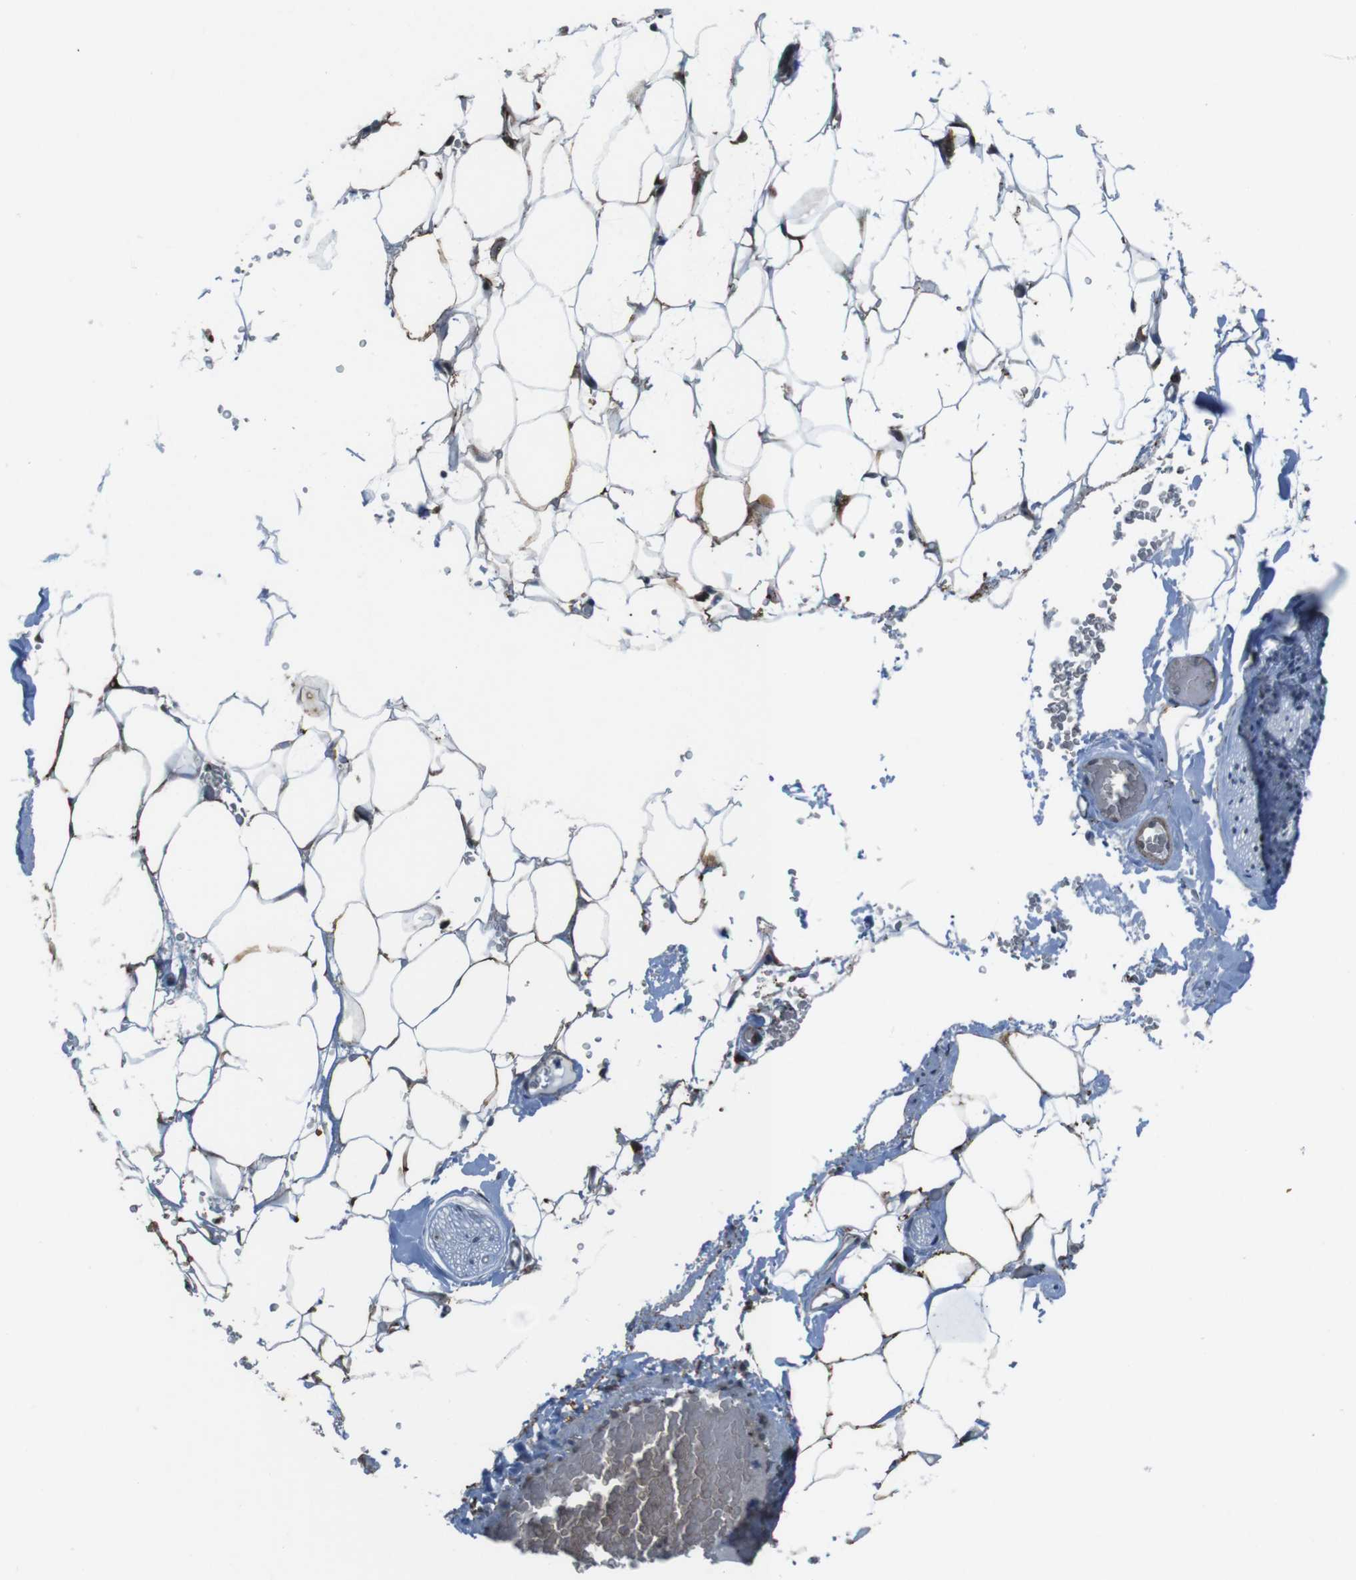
{"staining": {"intensity": "weak", "quantity": ">75%", "location": "cytoplasmic/membranous"}, "tissue": "adipose tissue", "cell_type": "Adipocytes", "image_type": "normal", "snomed": [{"axis": "morphology", "description": "Normal tissue, NOS"}, {"axis": "topography", "description": "Peripheral nerve tissue"}], "caption": "Immunohistochemical staining of unremarkable human adipose tissue reveals weak cytoplasmic/membranous protein positivity in approximately >75% of adipocytes.", "gene": "GDF10", "patient": {"sex": "male", "age": 70}}